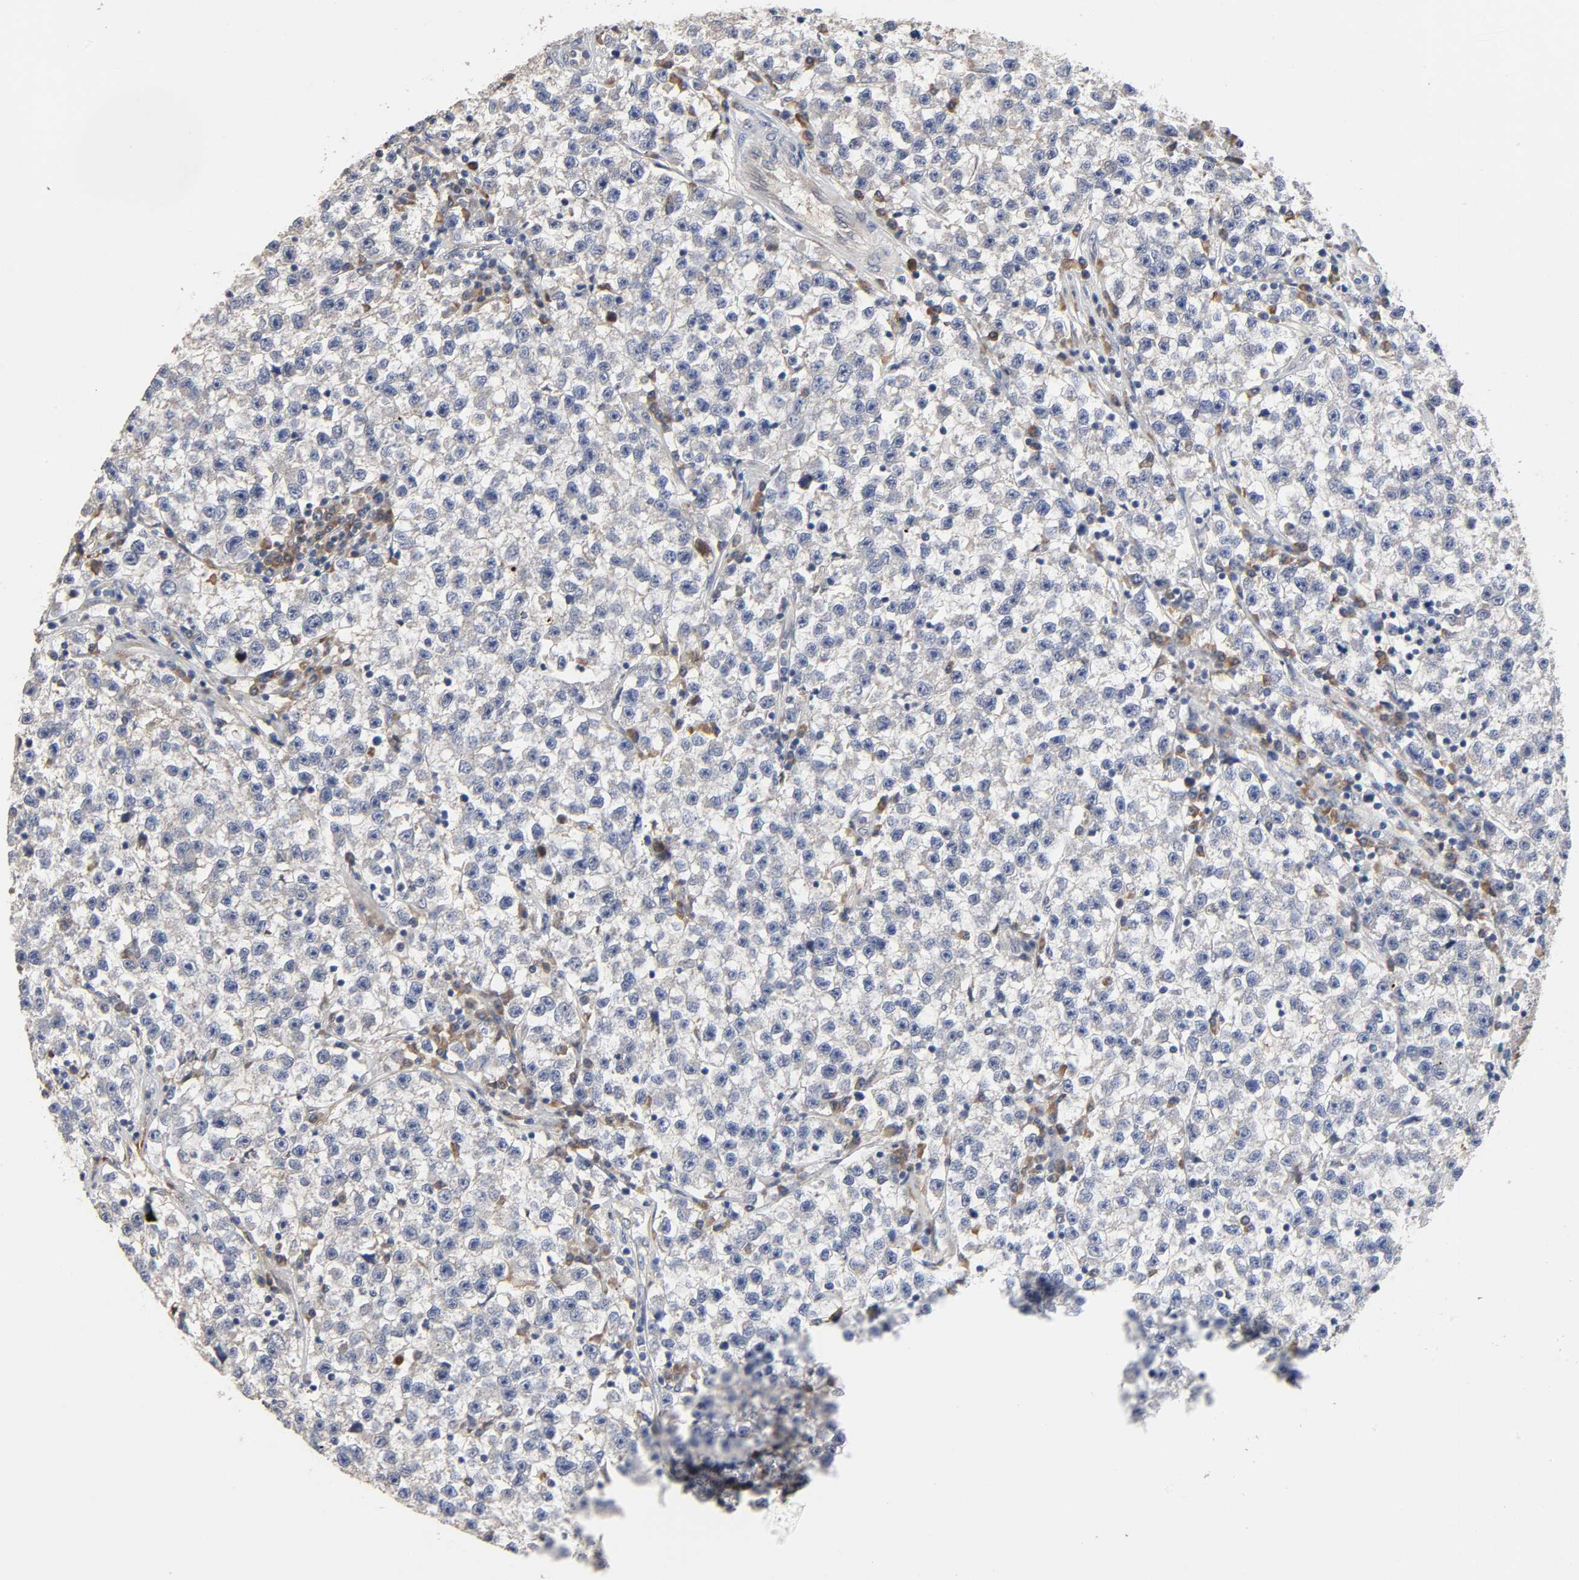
{"staining": {"intensity": "negative", "quantity": "none", "location": "none"}, "tissue": "testis cancer", "cell_type": "Tumor cells", "image_type": "cancer", "snomed": [{"axis": "morphology", "description": "Seminoma, NOS"}, {"axis": "topography", "description": "Testis"}], "caption": "Testis seminoma stained for a protein using immunohistochemistry displays no staining tumor cells.", "gene": "HDLBP", "patient": {"sex": "male", "age": 22}}